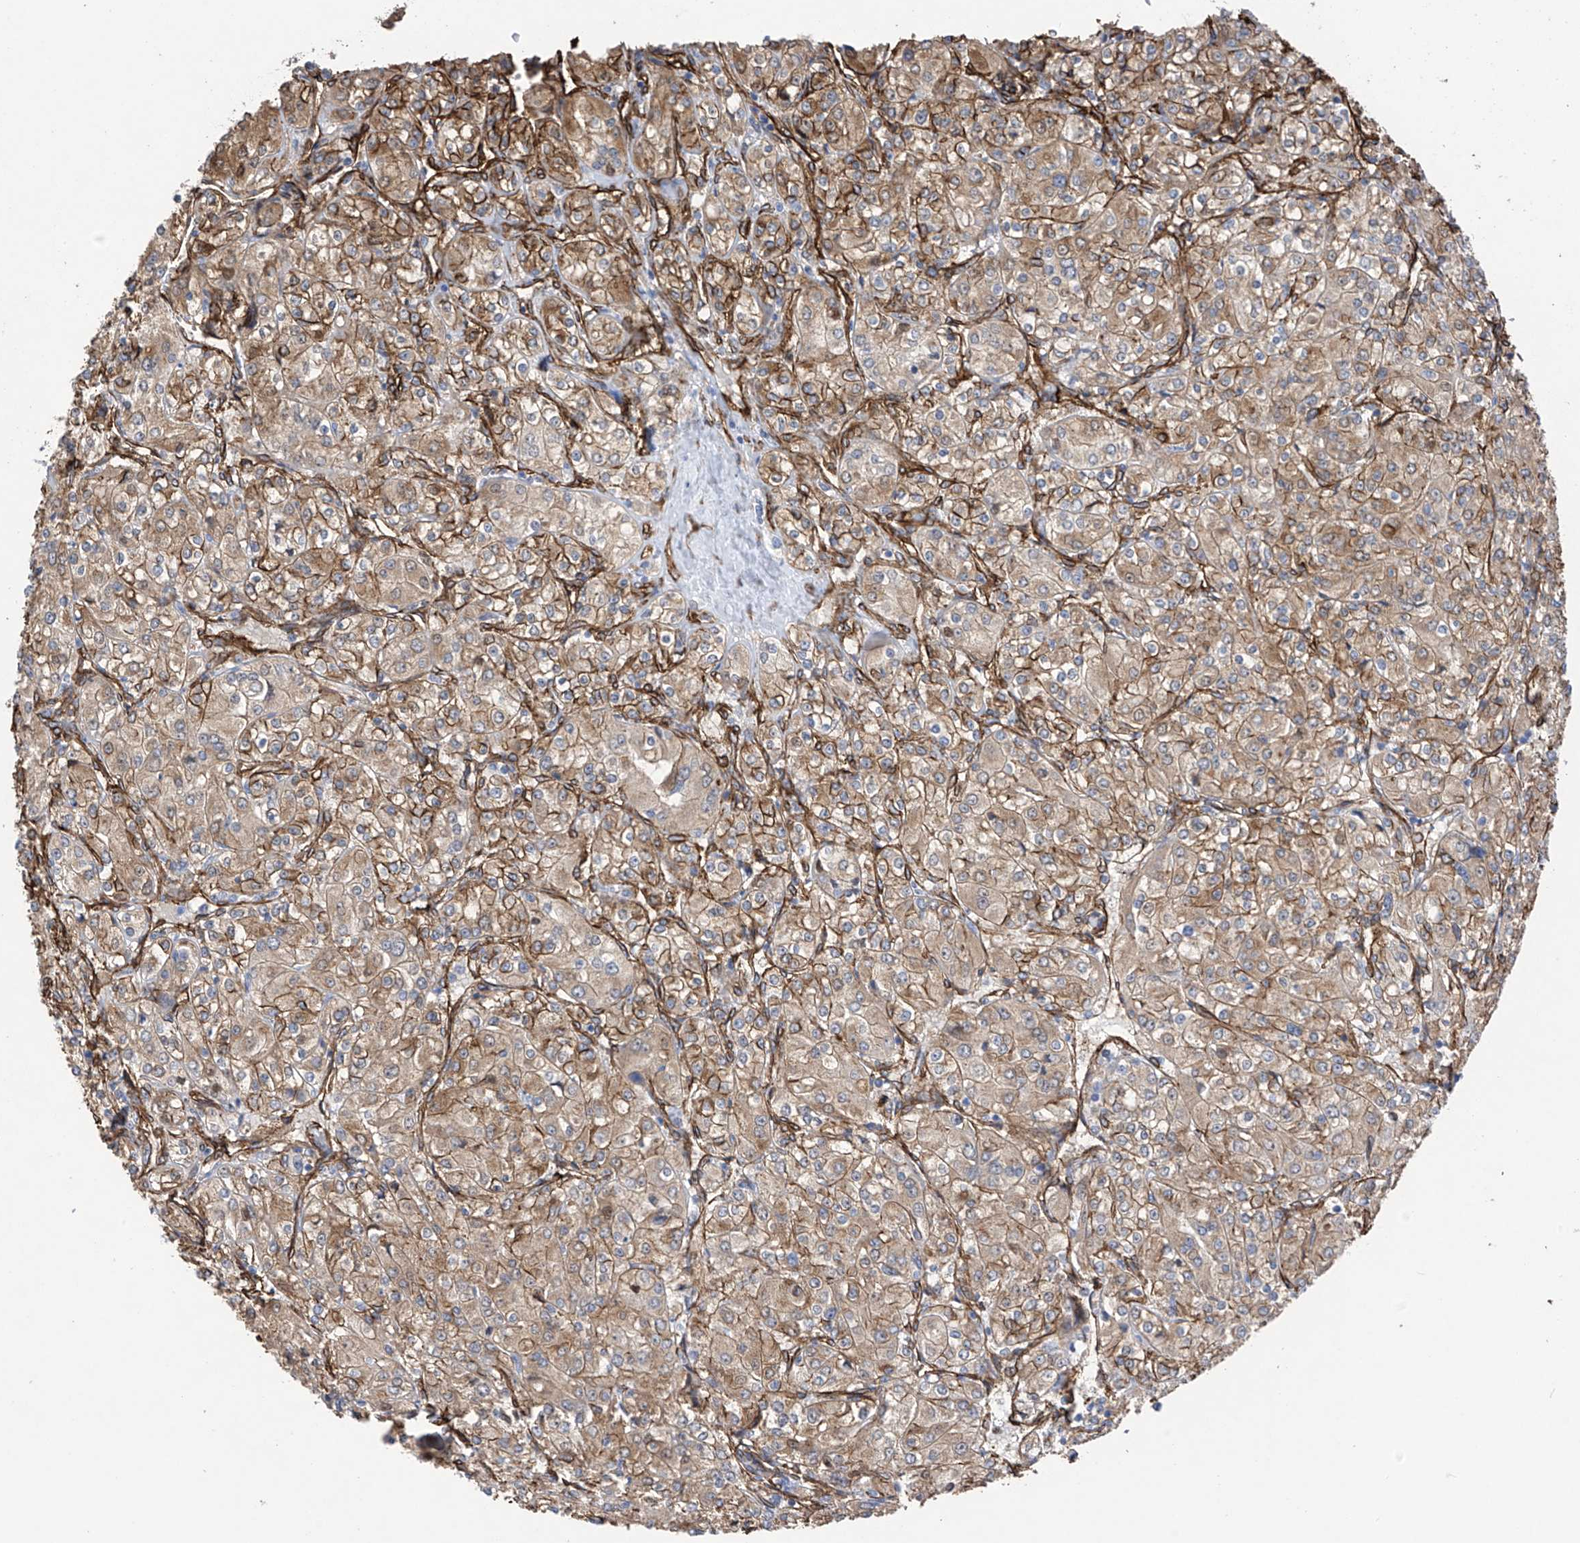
{"staining": {"intensity": "moderate", "quantity": ">75%", "location": "cytoplasmic/membranous"}, "tissue": "renal cancer", "cell_type": "Tumor cells", "image_type": "cancer", "snomed": [{"axis": "morphology", "description": "Adenocarcinoma, NOS"}, {"axis": "topography", "description": "Kidney"}], "caption": "Immunohistochemistry (IHC) photomicrograph of human renal cancer (adenocarcinoma) stained for a protein (brown), which exhibits medium levels of moderate cytoplasmic/membranous staining in about >75% of tumor cells.", "gene": "UBTD1", "patient": {"sex": "male", "age": 77}}